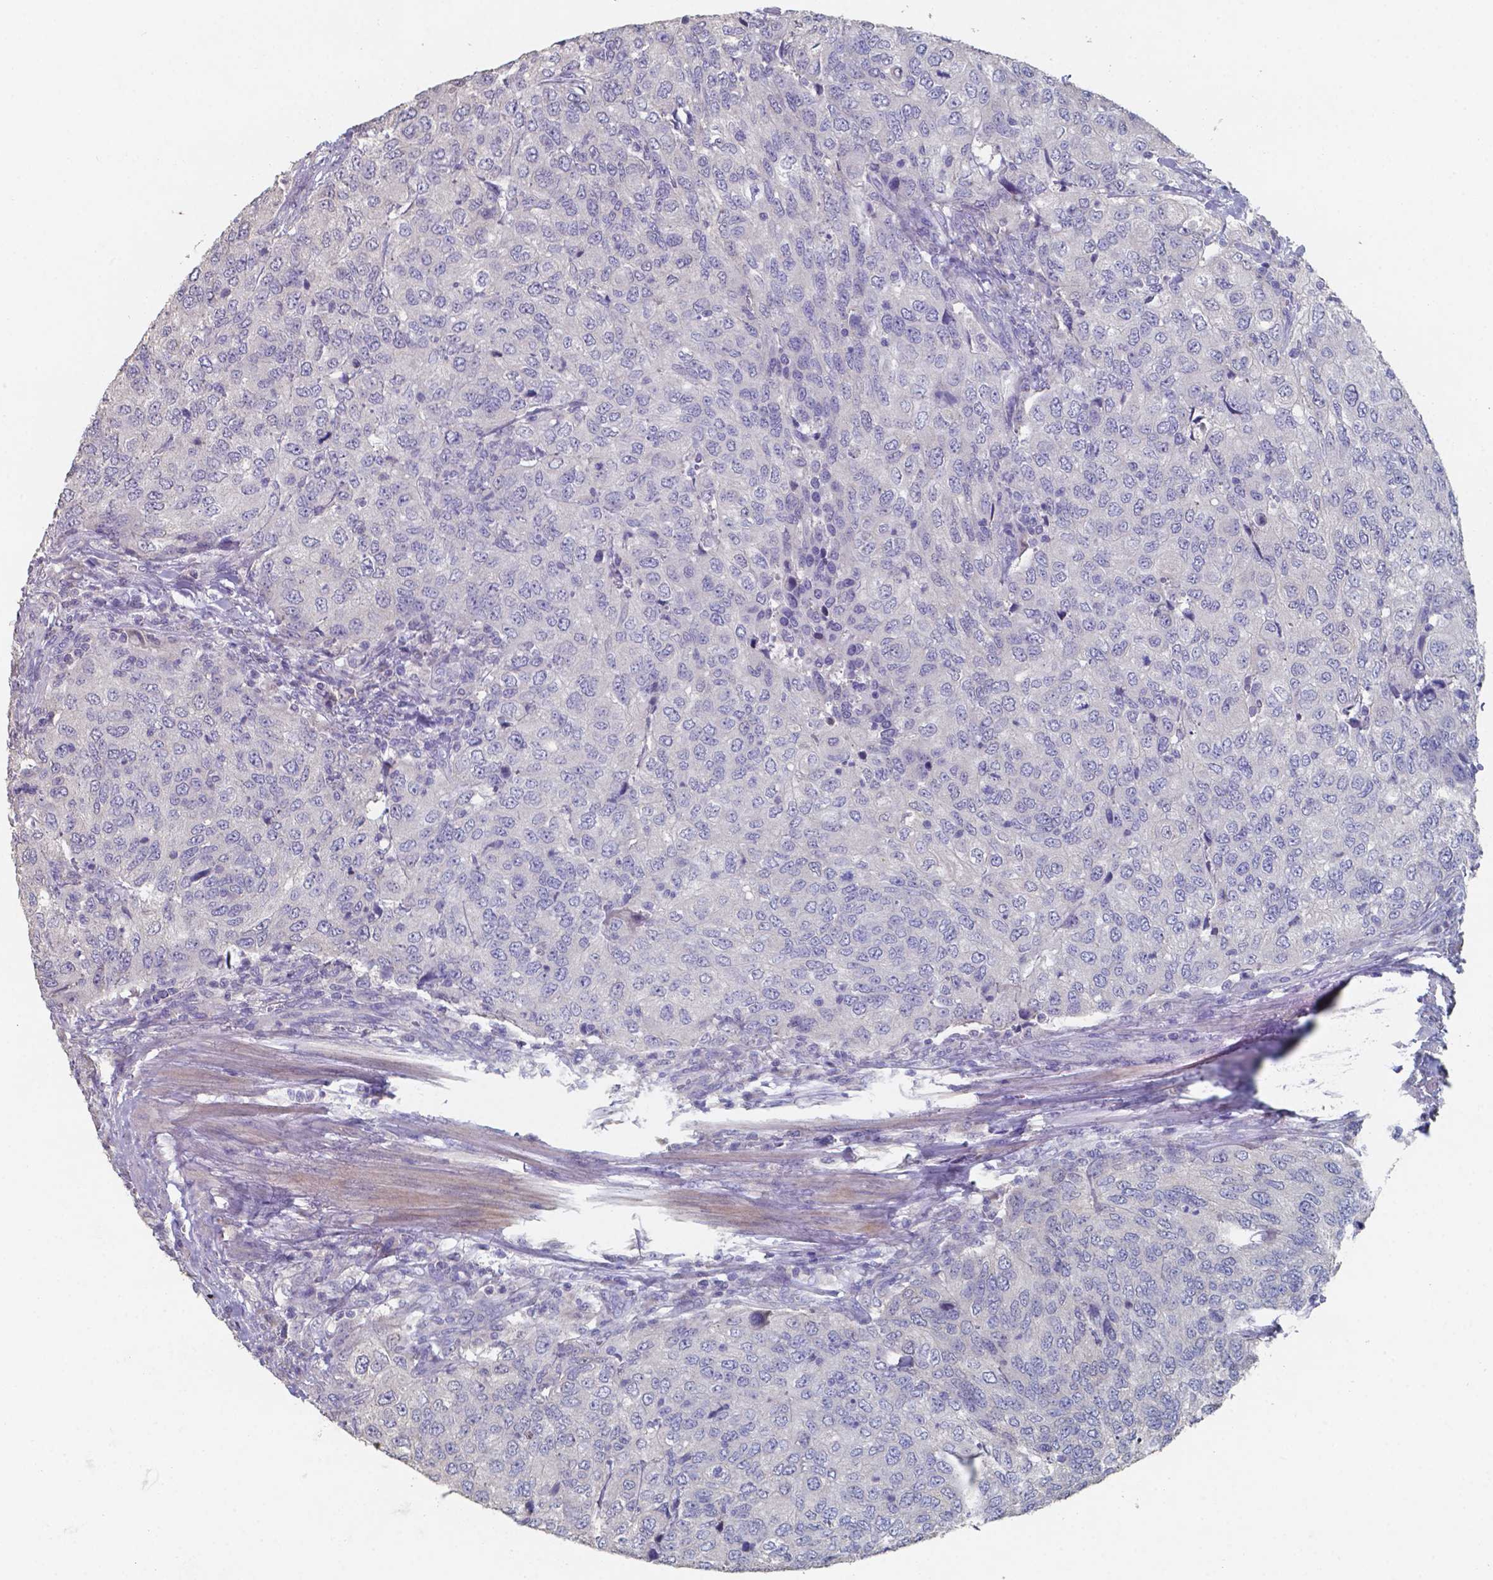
{"staining": {"intensity": "negative", "quantity": "none", "location": "none"}, "tissue": "urothelial cancer", "cell_type": "Tumor cells", "image_type": "cancer", "snomed": [{"axis": "morphology", "description": "Urothelial carcinoma, High grade"}, {"axis": "topography", "description": "Urinary bladder"}], "caption": "This is an immunohistochemistry (IHC) micrograph of urothelial carcinoma (high-grade). There is no staining in tumor cells.", "gene": "FOXJ1", "patient": {"sex": "female", "age": 78}}